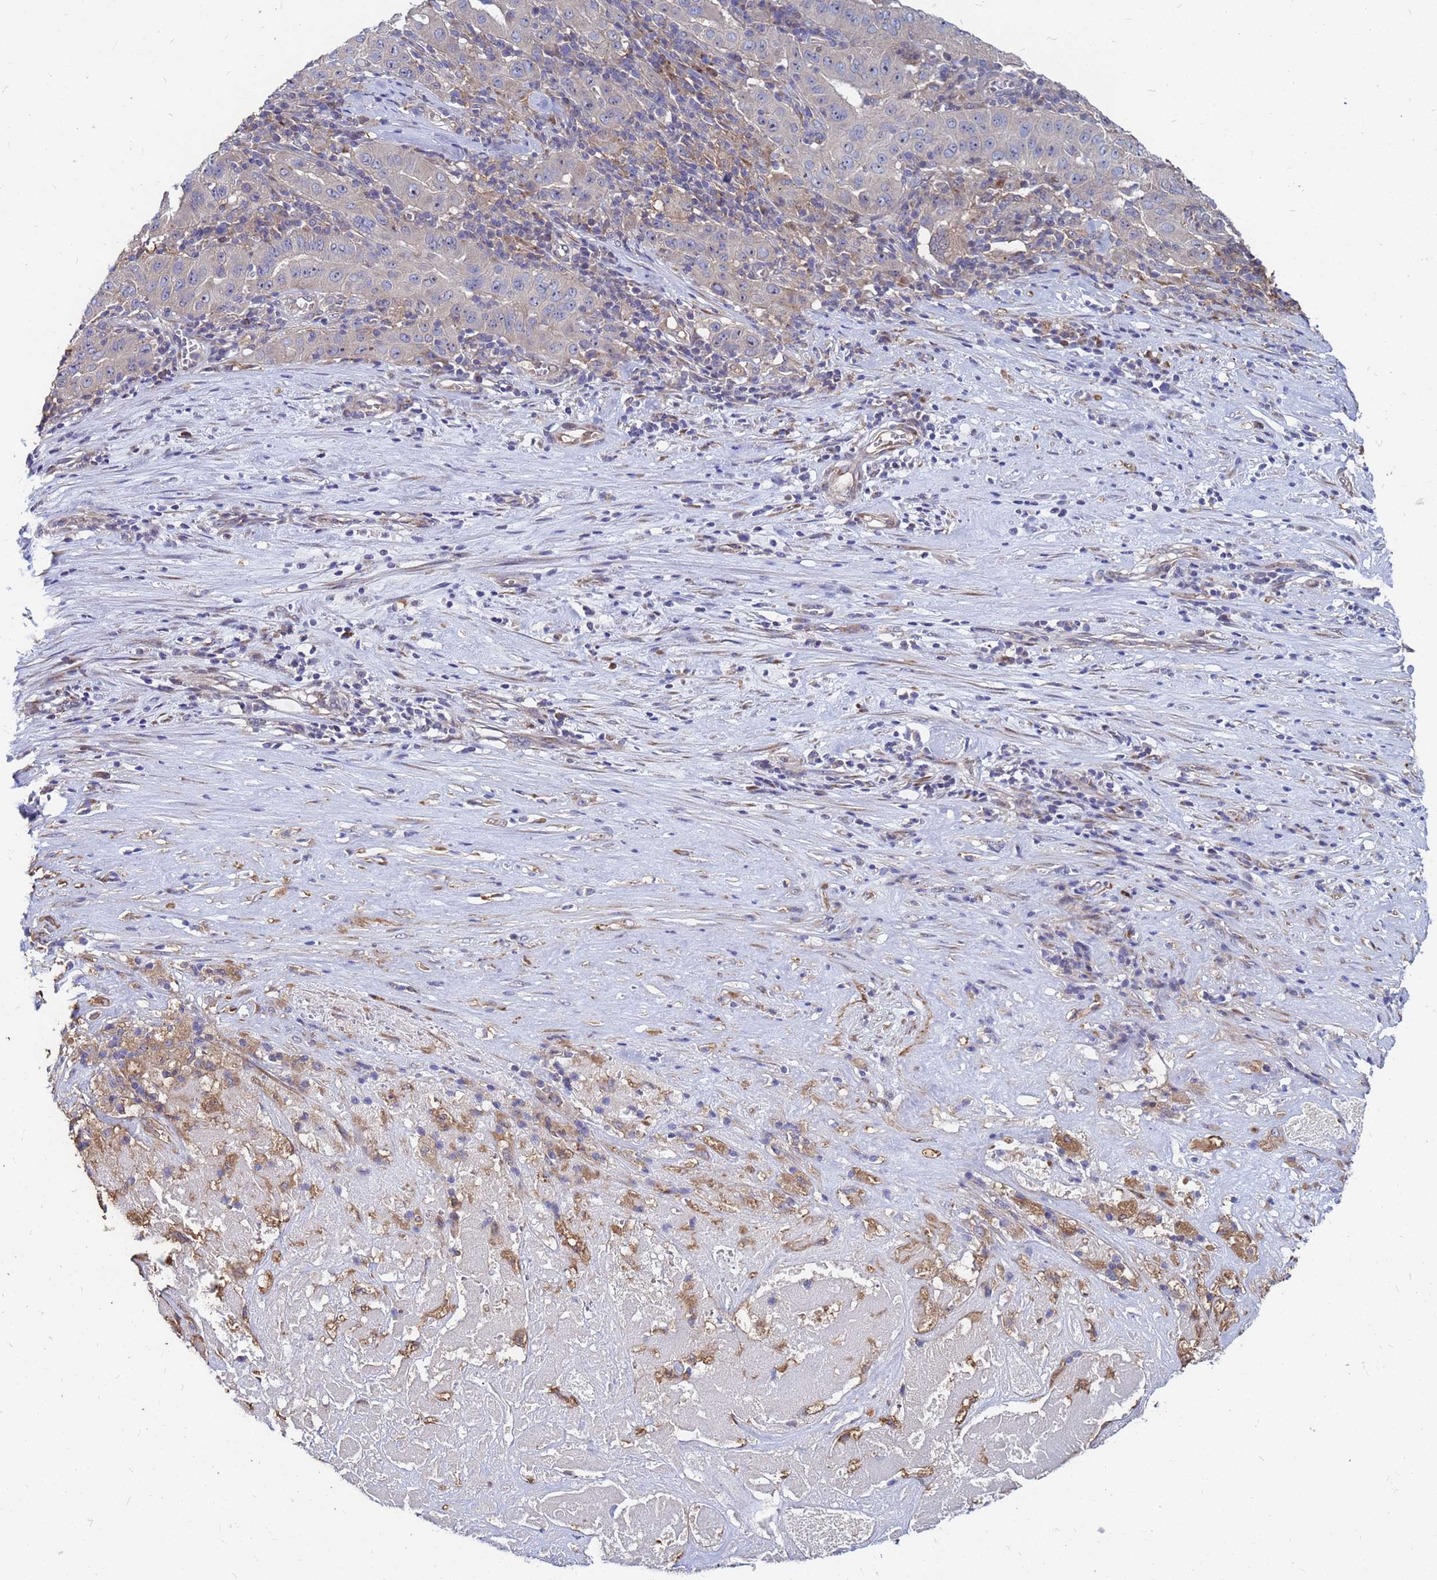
{"staining": {"intensity": "negative", "quantity": "none", "location": "none"}, "tissue": "pancreatic cancer", "cell_type": "Tumor cells", "image_type": "cancer", "snomed": [{"axis": "morphology", "description": "Adenocarcinoma, NOS"}, {"axis": "topography", "description": "Pancreas"}], "caption": "The image shows no significant positivity in tumor cells of pancreatic cancer (adenocarcinoma).", "gene": "MOB2", "patient": {"sex": "male", "age": 63}}